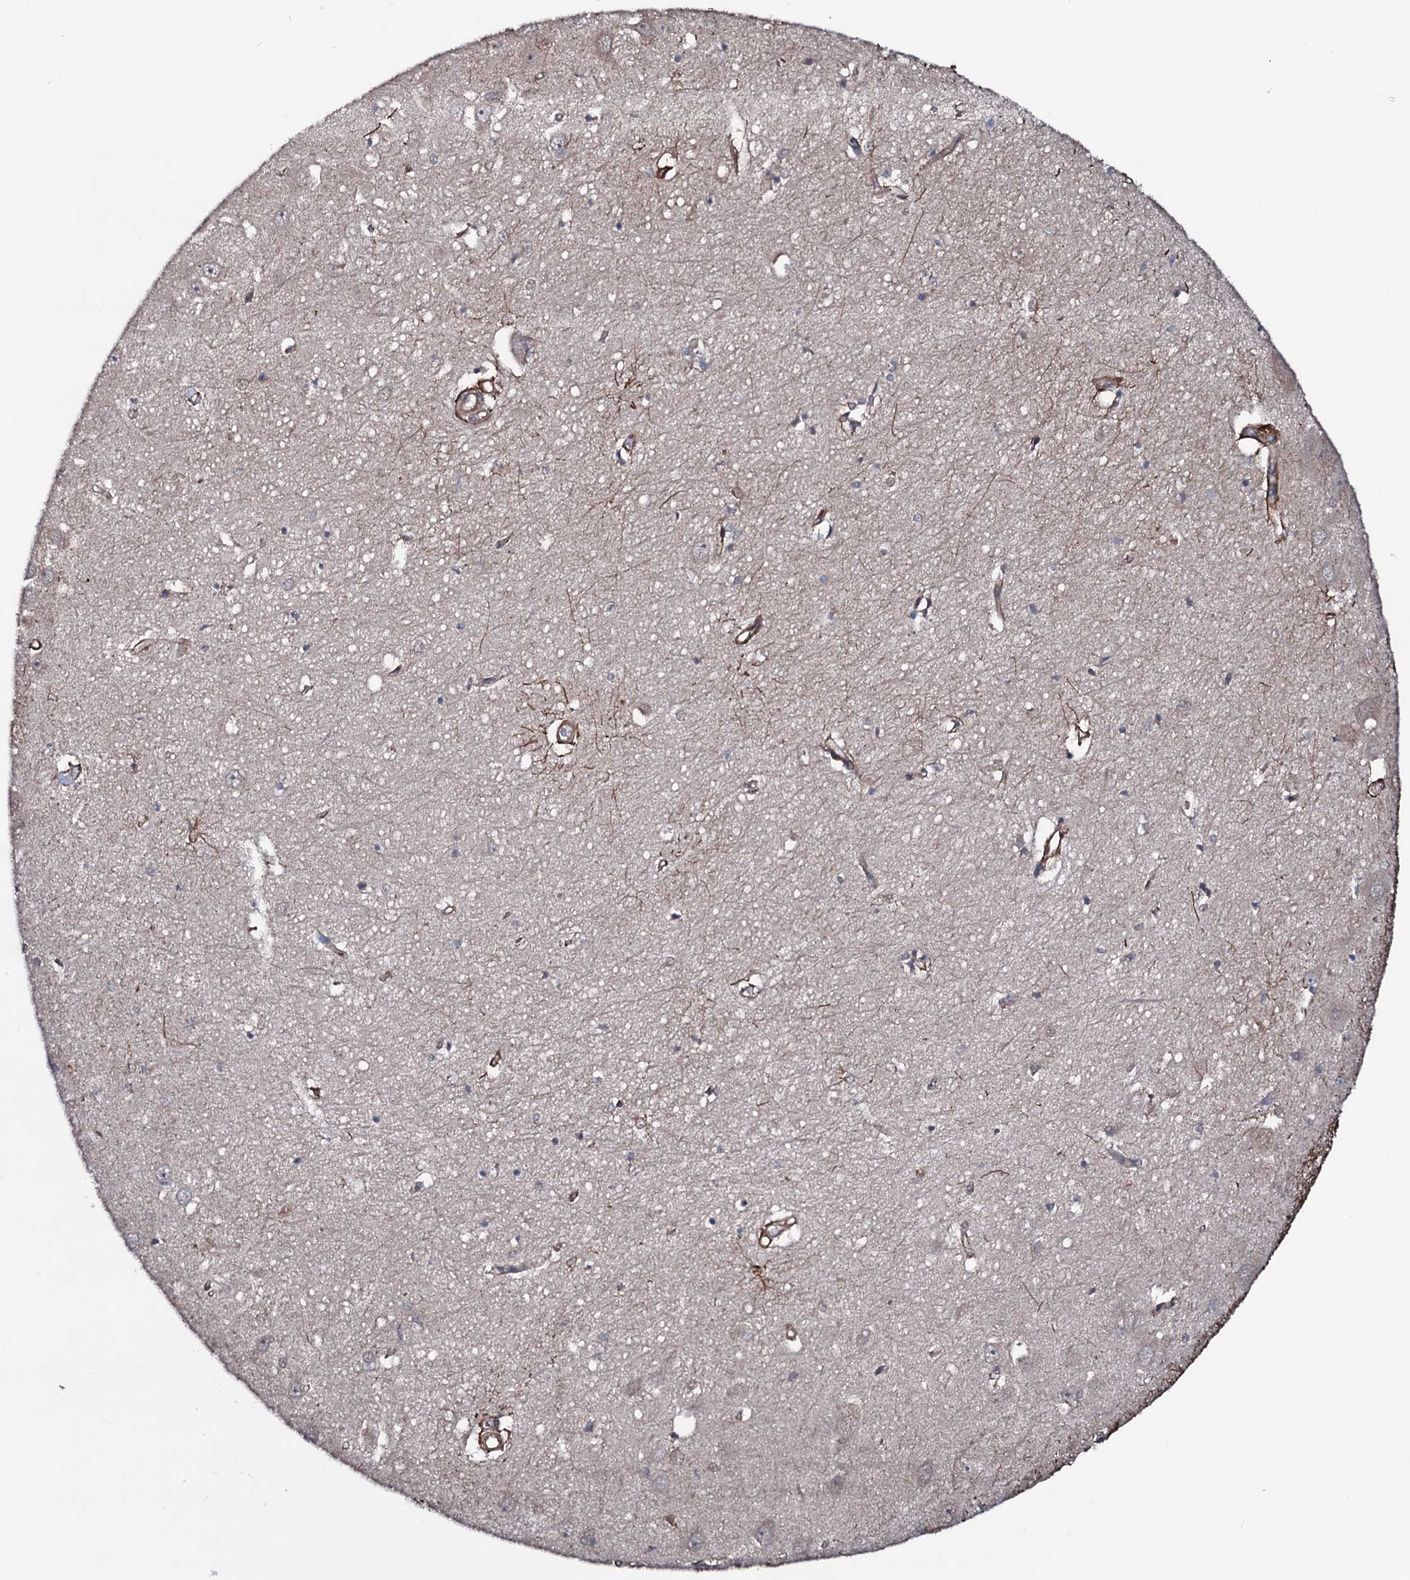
{"staining": {"intensity": "weak", "quantity": "<25%", "location": "cytoplasmic/membranous"}, "tissue": "hippocampus", "cell_type": "Glial cells", "image_type": "normal", "snomed": [{"axis": "morphology", "description": "Normal tissue, NOS"}, {"axis": "topography", "description": "Hippocampus"}], "caption": "This is an immunohistochemistry (IHC) photomicrograph of normal human hippocampus. There is no expression in glial cells.", "gene": "OGFOD2", "patient": {"sex": "female", "age": 64}}